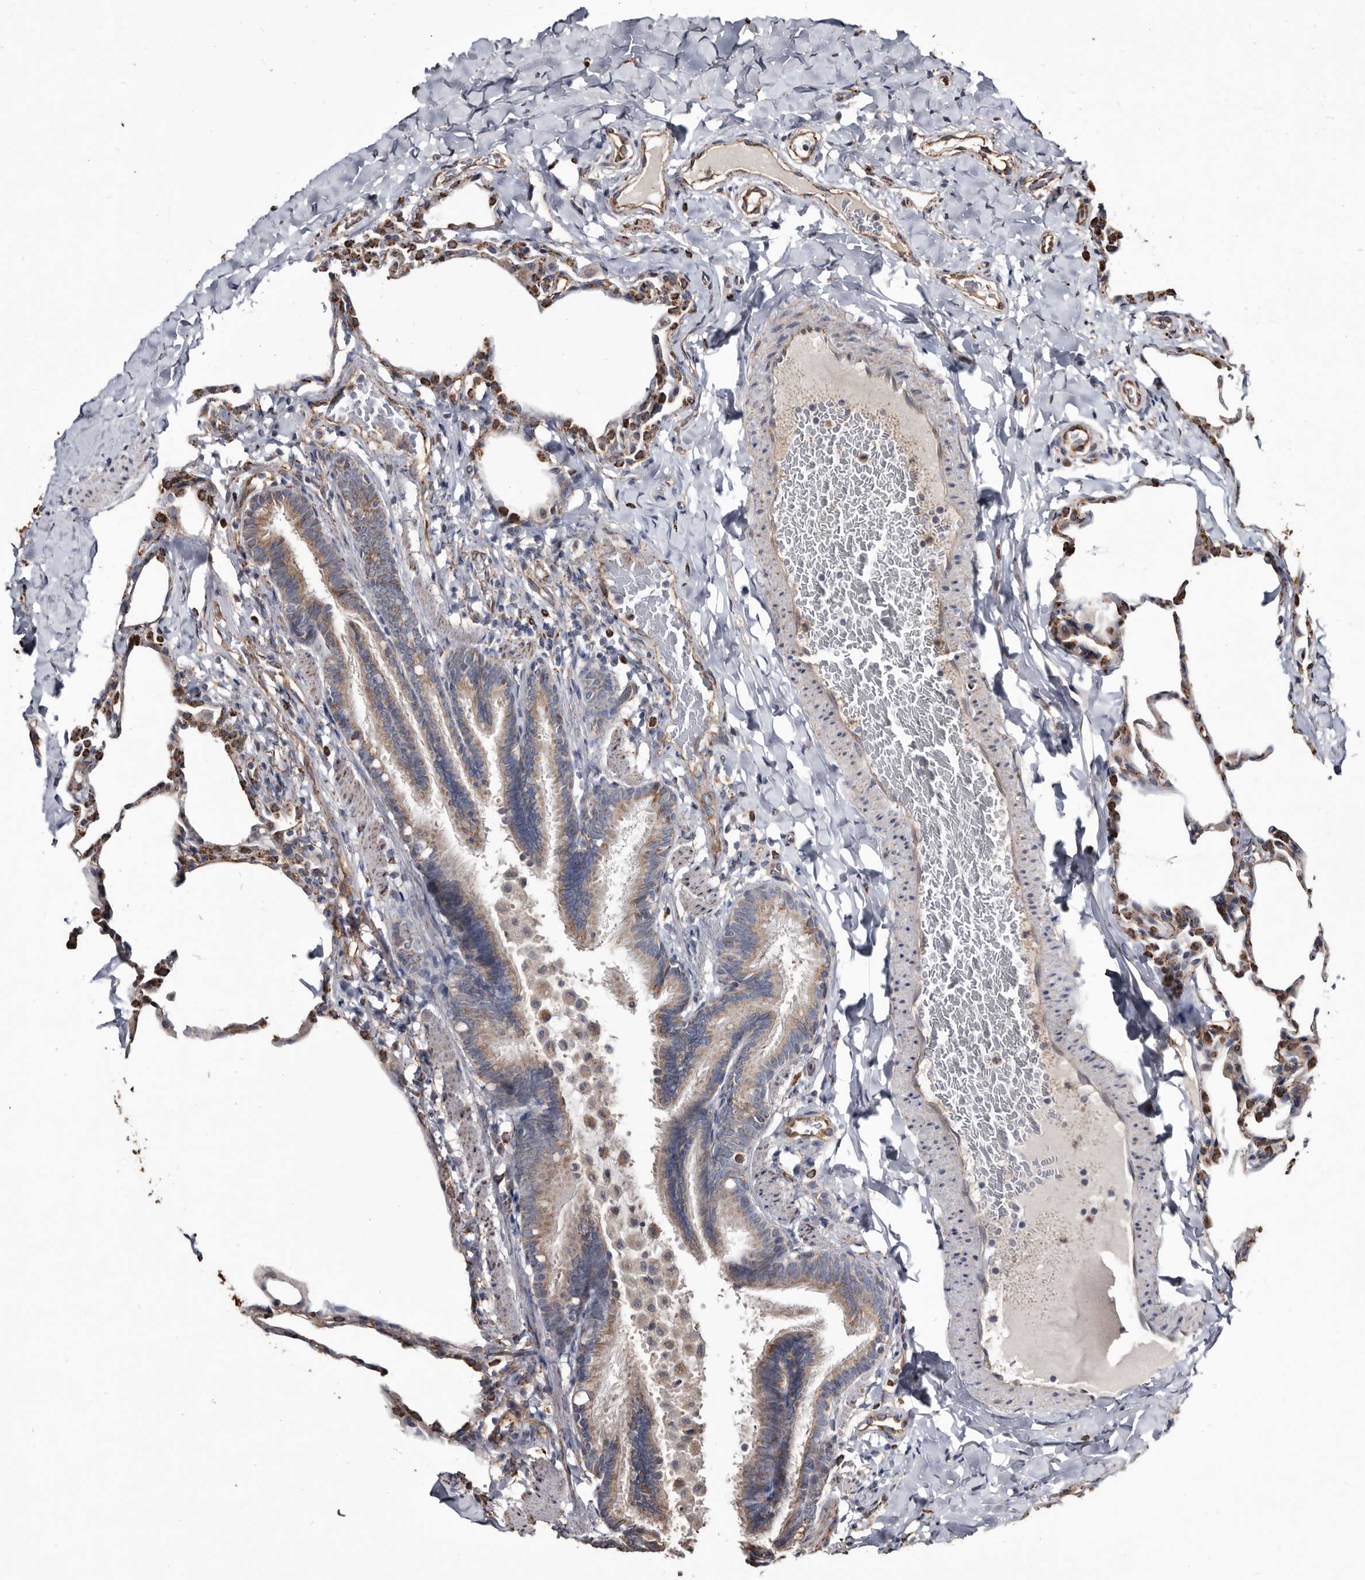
{"staining": {"intensity": "moderate", "quantity": "25%-75%", "location": "cytoplasmic/membranous"}, "tissue": "lung", "cell_type": "Alveolar cells", "image_type": "normal", "snomed": [{"axis": "morphology", "description": "Normal tissue, NOS"}, {"axis": "topography", "description": "Lung"}], "caption": "High-power microscopy captured an IHC photomicrograph of benign lung, revealing moderate cytoplasmic/membranous positivity in approximately 25%-75% of alveolar cells.", "gene": "CTSA", "patient": {"sex": "male", "age": 20}}